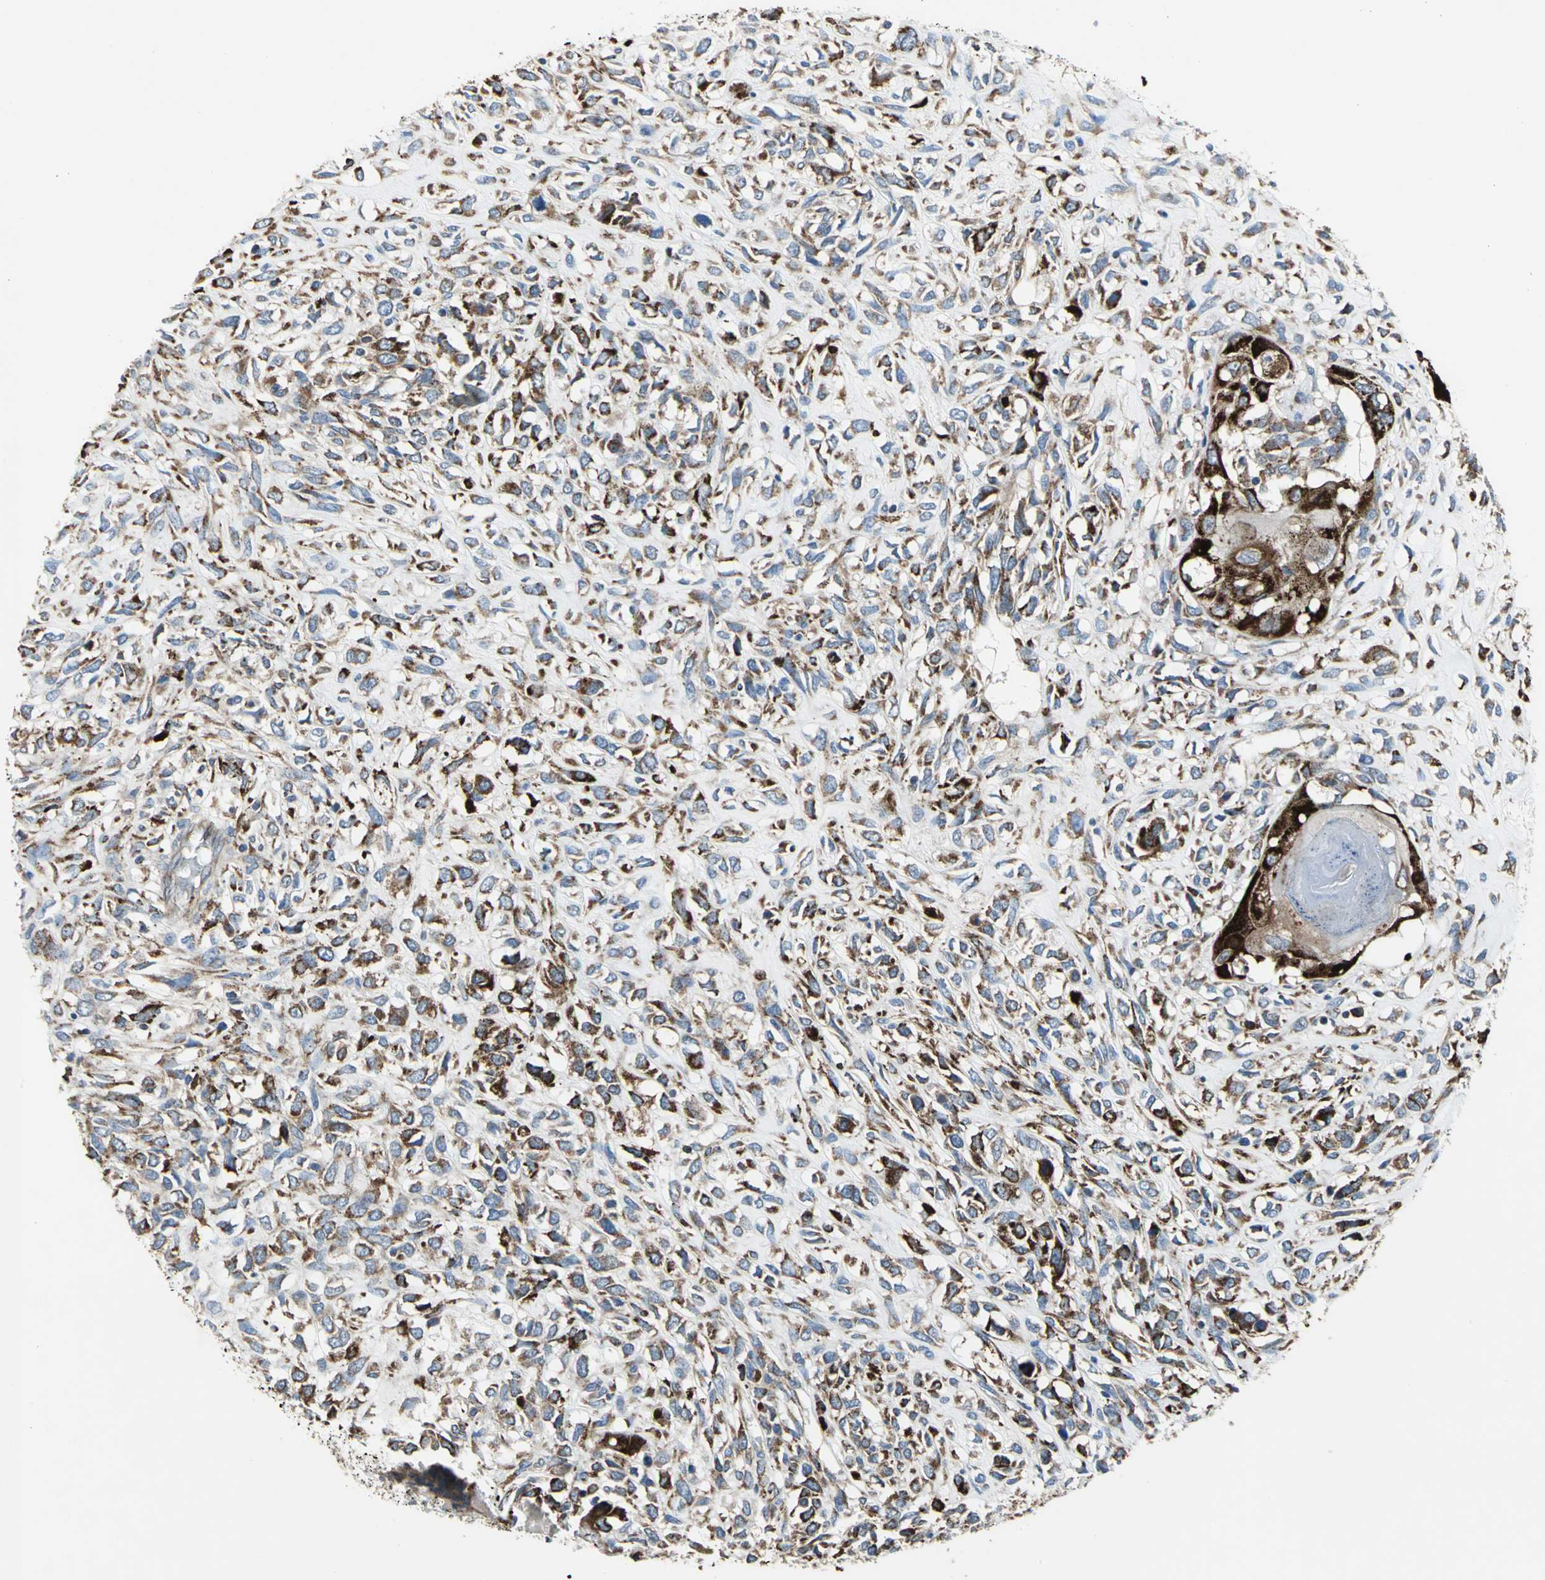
{"staining": {"intensity": "strong", "quantity": ">75%", "location": "cytoplasmic/membranous"}, "tissue": "head and neck cancer", "cell_type": "Tumor cells", "image_type": "cancer", "snomed": [{"axis": "morphology", "description": "Necrosis, NOS"}, {"axis": "morphology", "description": "Neoplasm, malignant, NOS"}, {"axis": "topography", "description": "Salivary gland"}, {"axis": "topography", "description": "Head-Neck"}], "caption": "Human head and neck cancer (neoplasm (malignant)) stained with a protein marker demonstrates strong staining in tumor cells.", "gene": "TULP4", "patient": {"sex": "male", "age": 43}}